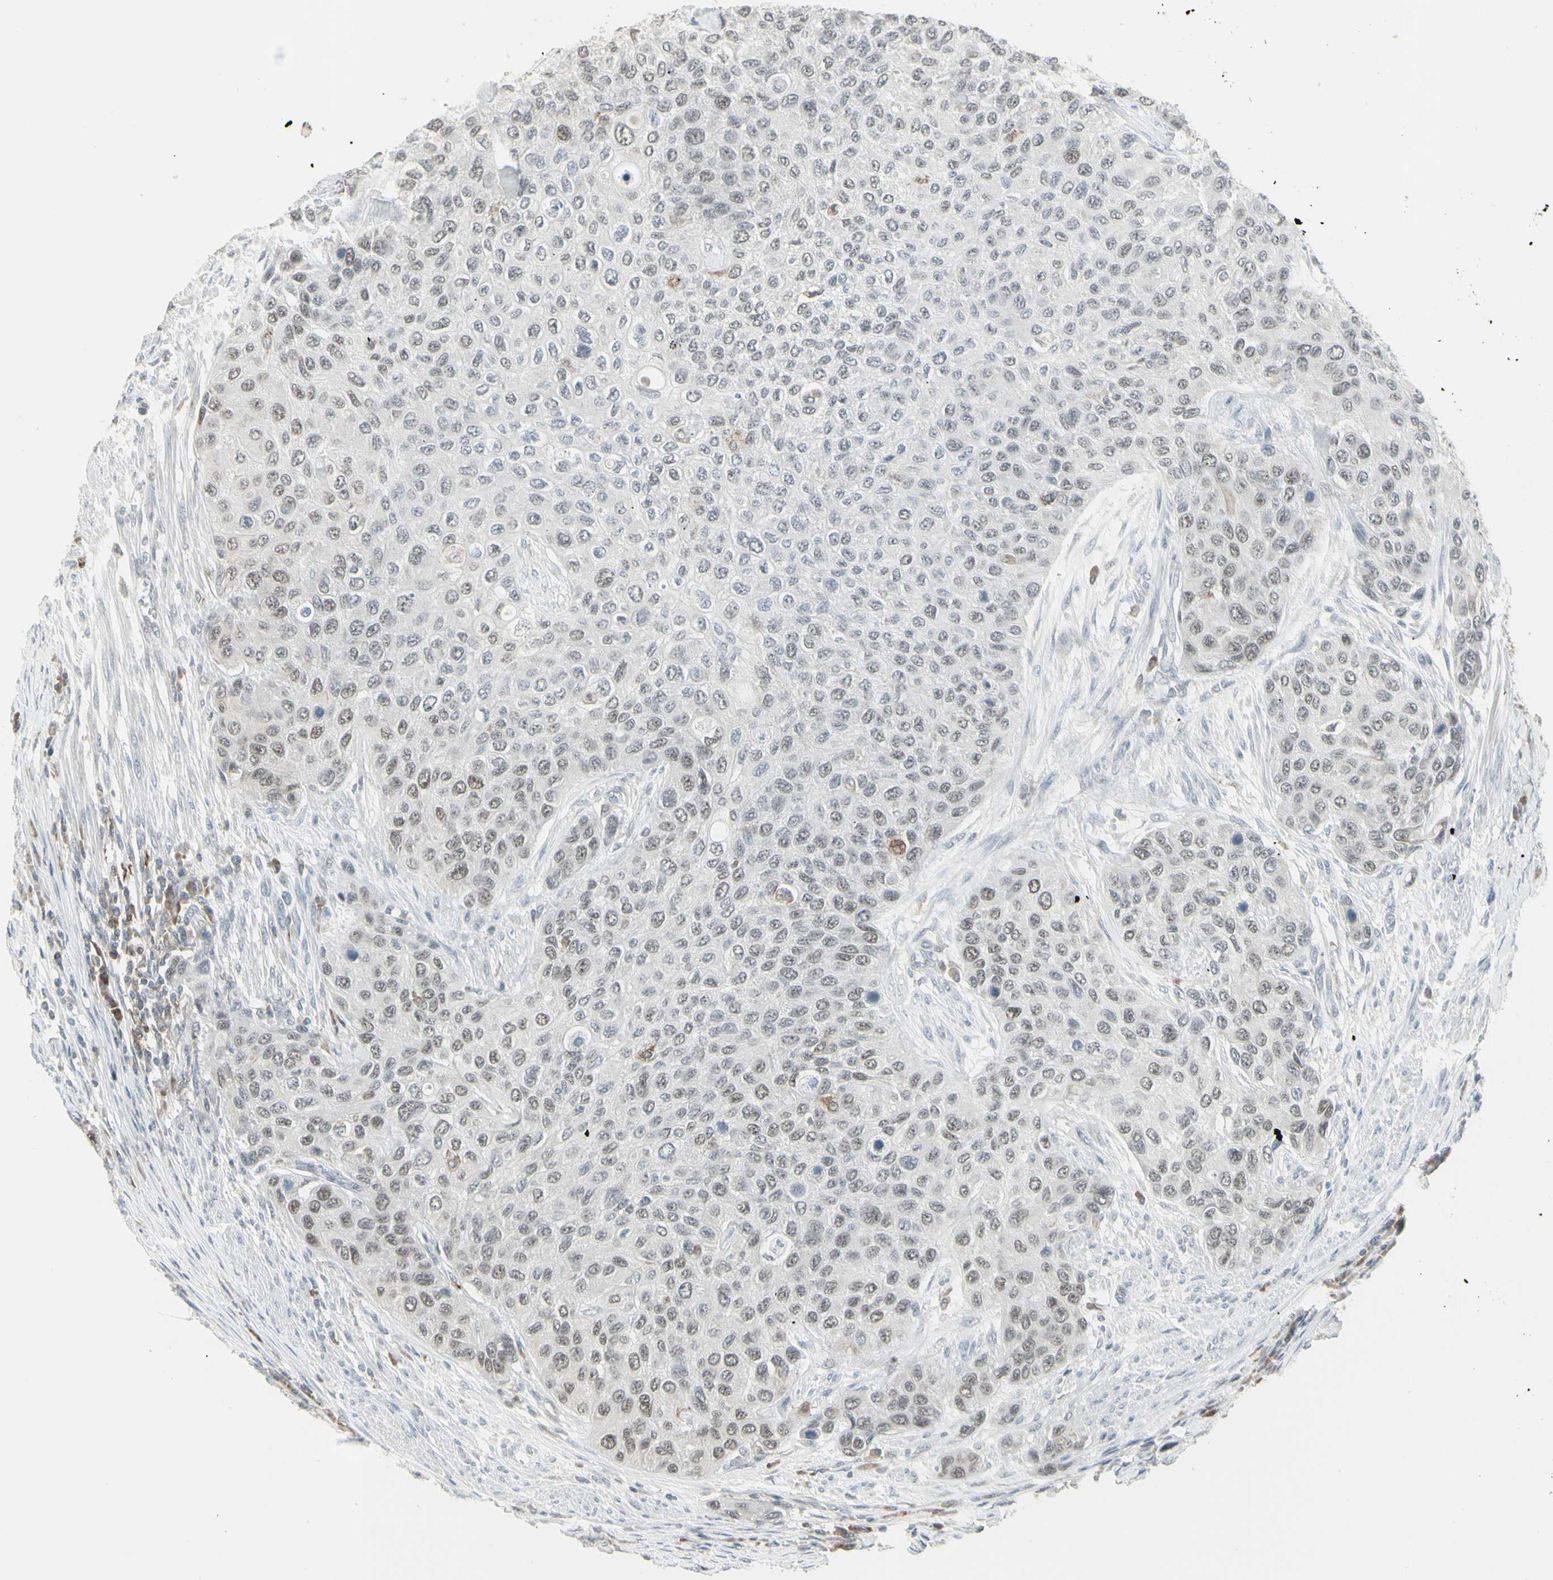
{"staining": {"intensity": "negative", "quantity": "none", "location": "none"}, "tissue": "urothelial cancer", "cell_type": "Tumor cells", "image_type": "cancer", "snomed": [{"axis": "morphology", "description": "Urothelial carcinoma, High grade"}, {"axis": "topography", "description": "Urinary bladder"}], "caption": "IHC photomicrograph of human urothelial carcinoma (high-grade) stained for a protein (brown), which shows no expression in tumor cells.", "gene": "SAMSN1", "patient": {"sex": "female", "age": 56}}